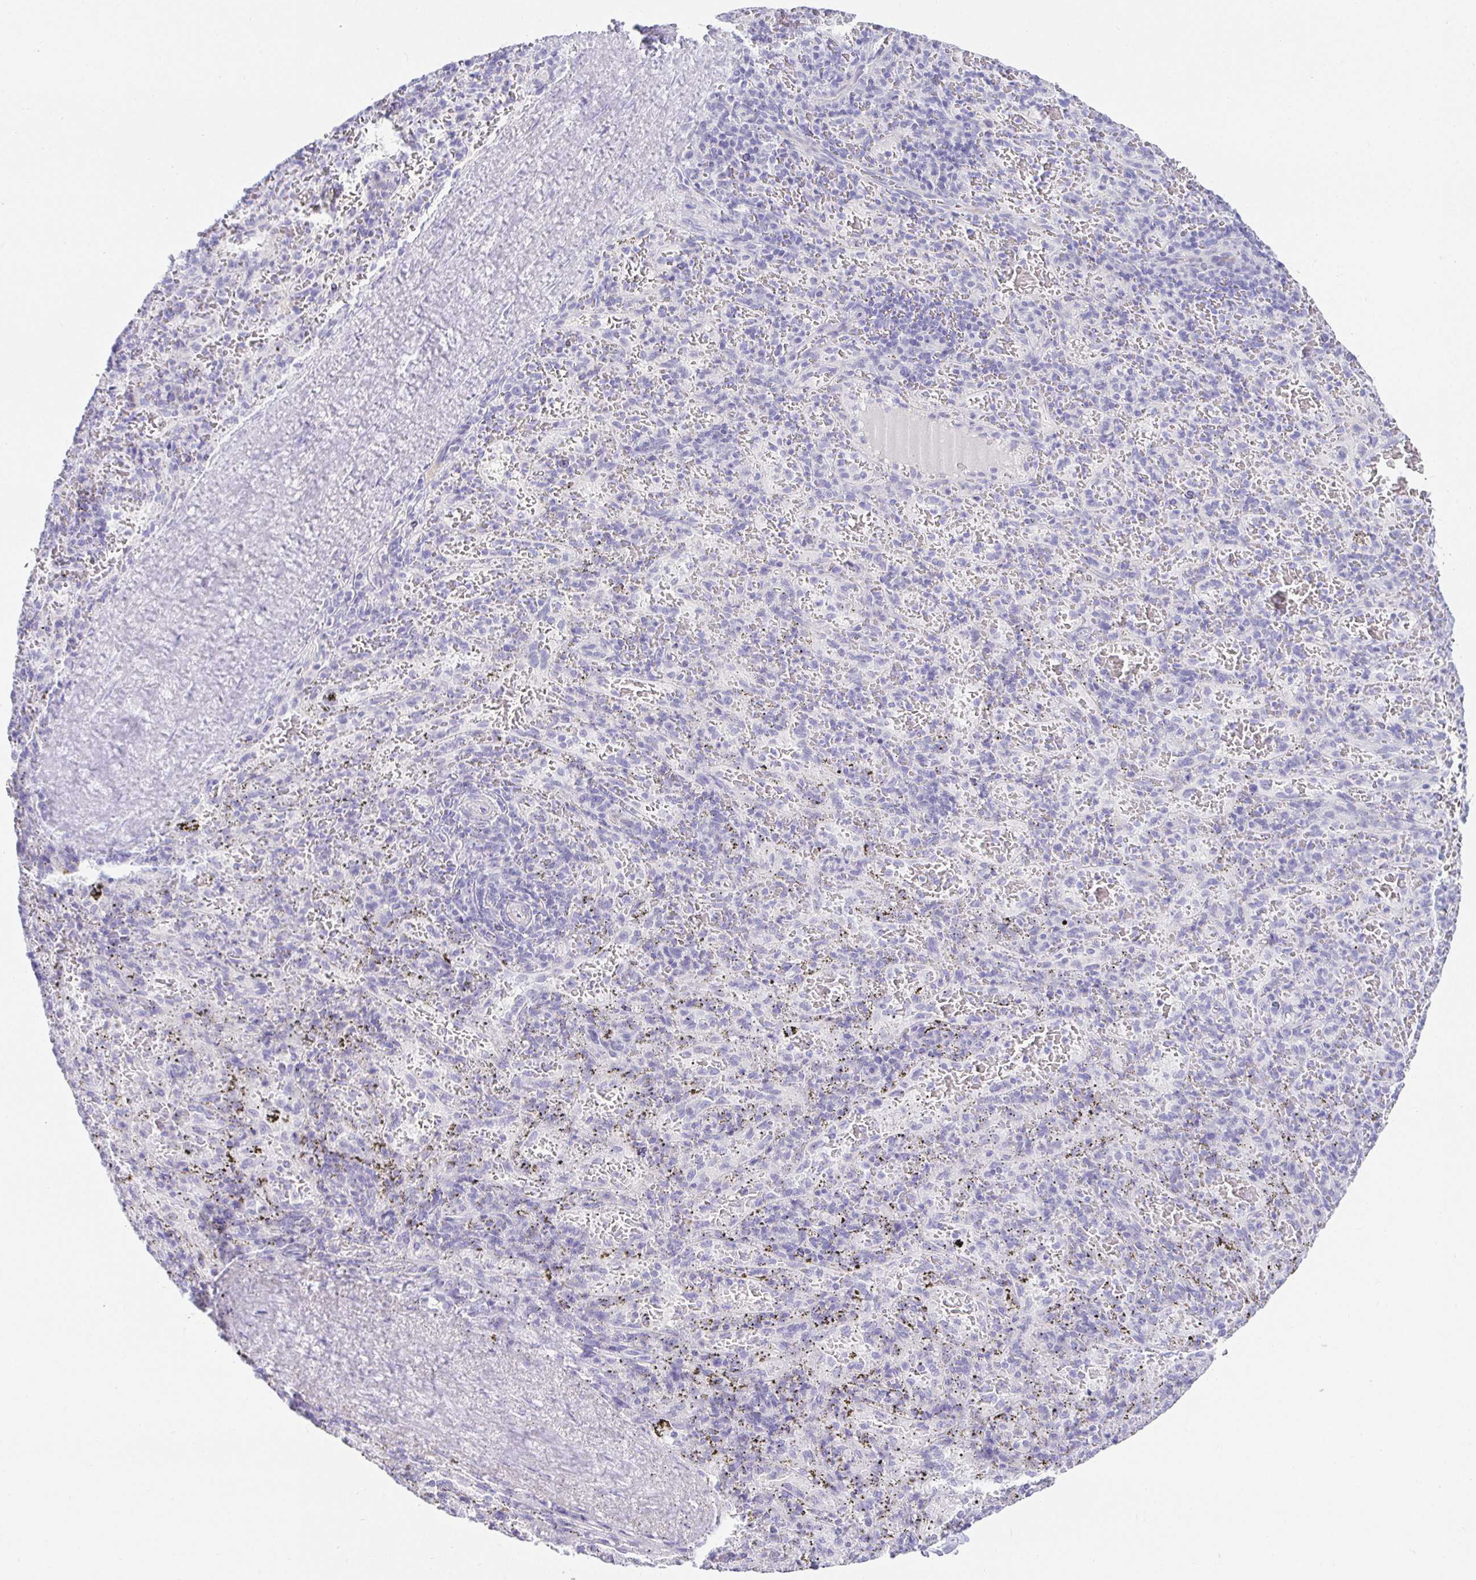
{"staining": {"intensity": "negative", "quantity": "none", "location": "none"}, "tissue": "spleen", "cell_type": "Cells in red pulp", "image_type": "normal", "snomed": [{"axis": "morphology", "description": "Normal tissue, NOS"}, {"axis": "topography", "description": "Spleen"}], "caption": "Cells in red pulp show no significant expression in unremarkable spleen.", "gene": "CHAT", "patient": {"sex": "male", "age": 57}}